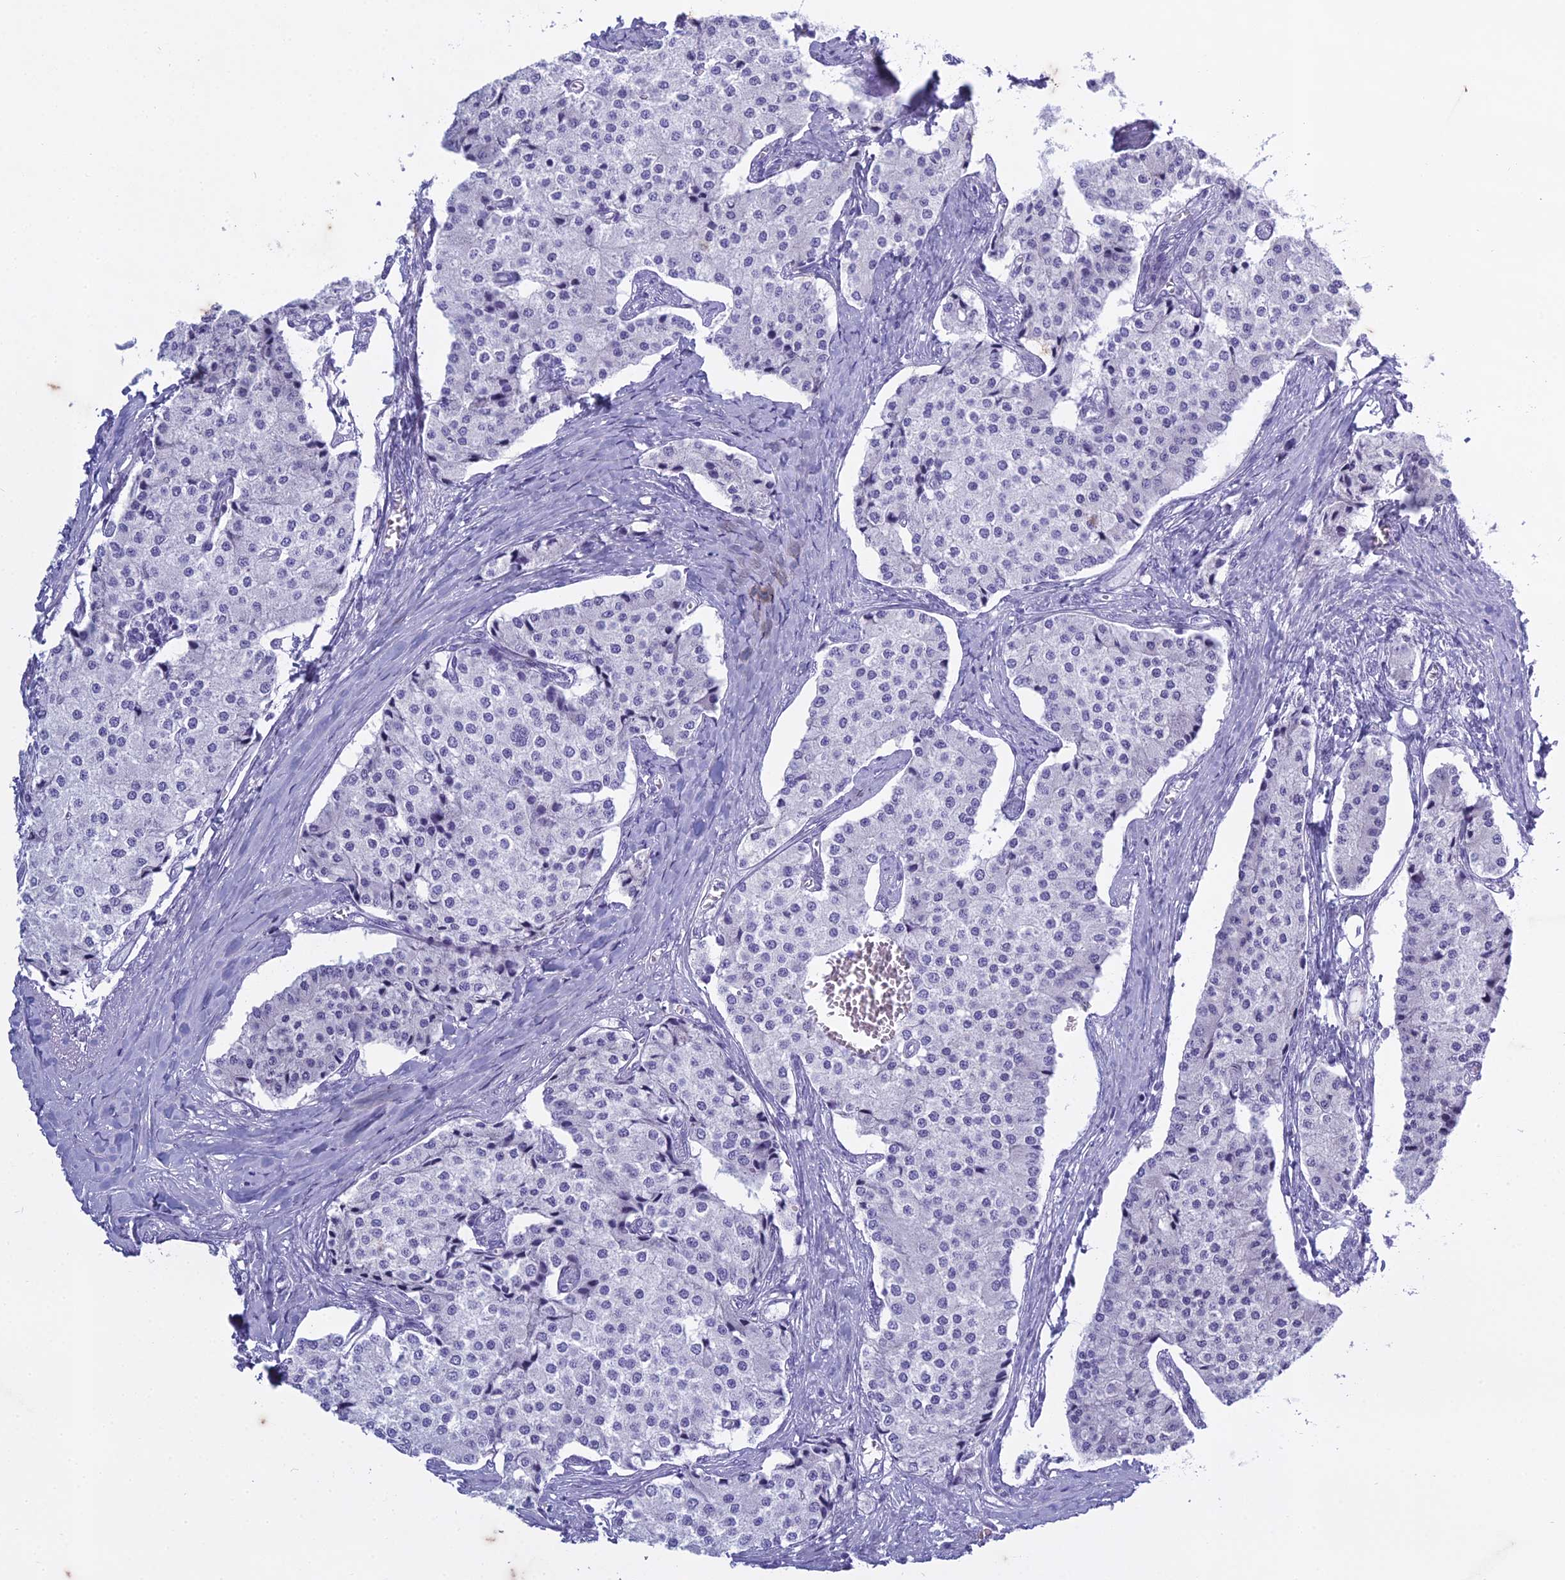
{"staining": {"intensity": "negative", "quantity": "none", "location": "none"}, "tissue": "carcinoid", "cell_type": "Tumor cells", "image_type": "cancer", "snomed": [{"axis": "morphology", "description": "Carcinoid, malignant, NOS"}, {"axis": "topography", "description": "Colon"}], "caption": "Immunohistochemistry (IHC) image of neoplastic tissue: carcinoid stained with DAB (3,3'-diaminobenzidine) shows no significant protein positivity in tumor cells.", "gene": "HMGB4", "patient": {"sex": "female", "age": 52}}